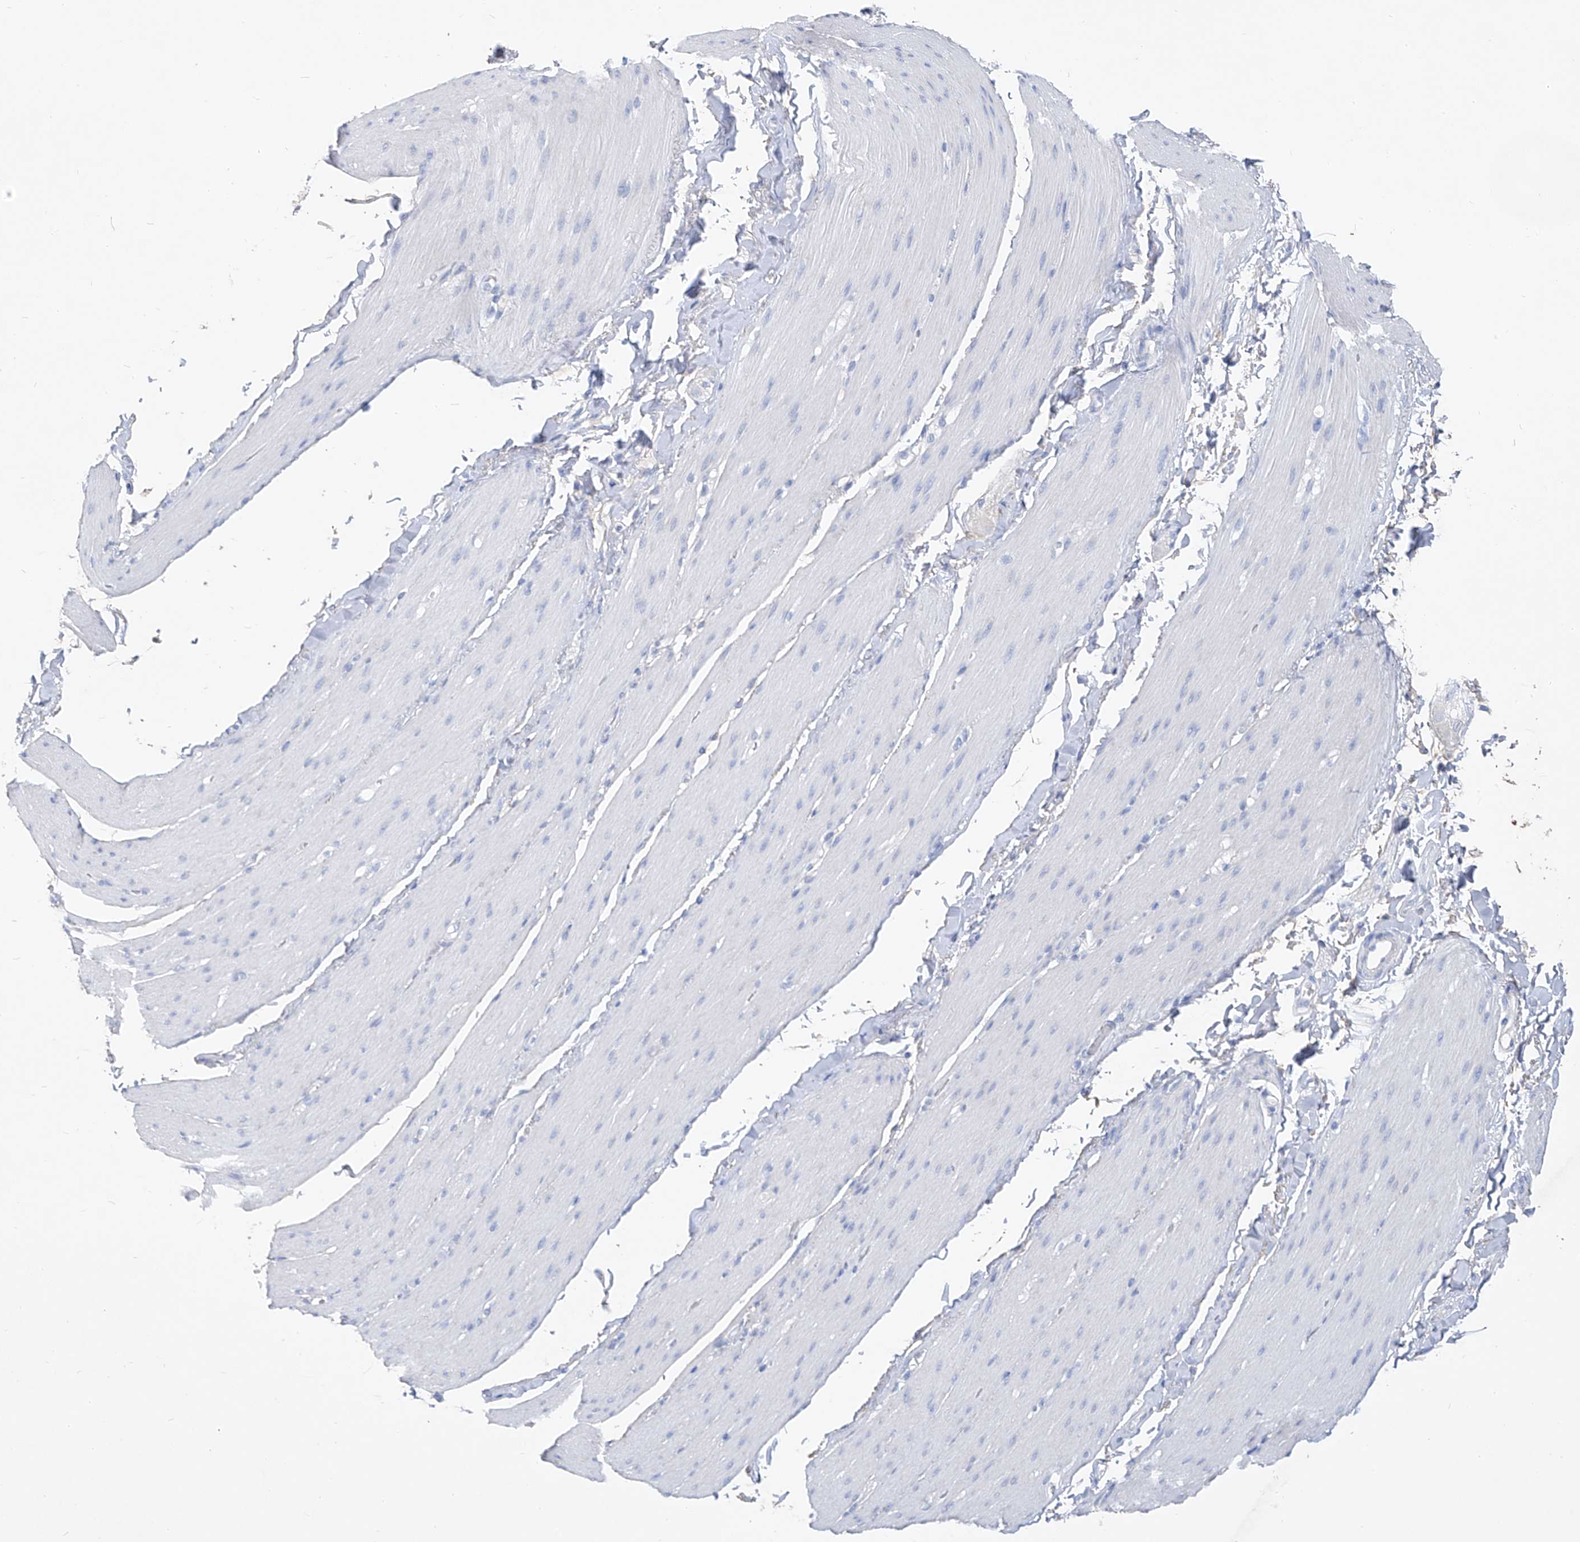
{"staining": {"intensity": "negative", "quantity": "none", "location": "none"}, "tissue": "smooth muscle", "cell_type": "Smooth muscle cells", "image_type": "normal", "snomed": [{"axis": "morphology", "description": "Normal tissue, NOS"}, {"axis": "topography", "description": "Smooth muscle"}, {"axis": "topography", "description": "Small intestine"}], "caption": "Smooth muscle cells show no significant protein expression in normal smooth muscle. (Immunohistochemistry, brightfield microscopy, high magnification).", "gene": "FRS3", "patient": {"sex": "female", "age": 84}}